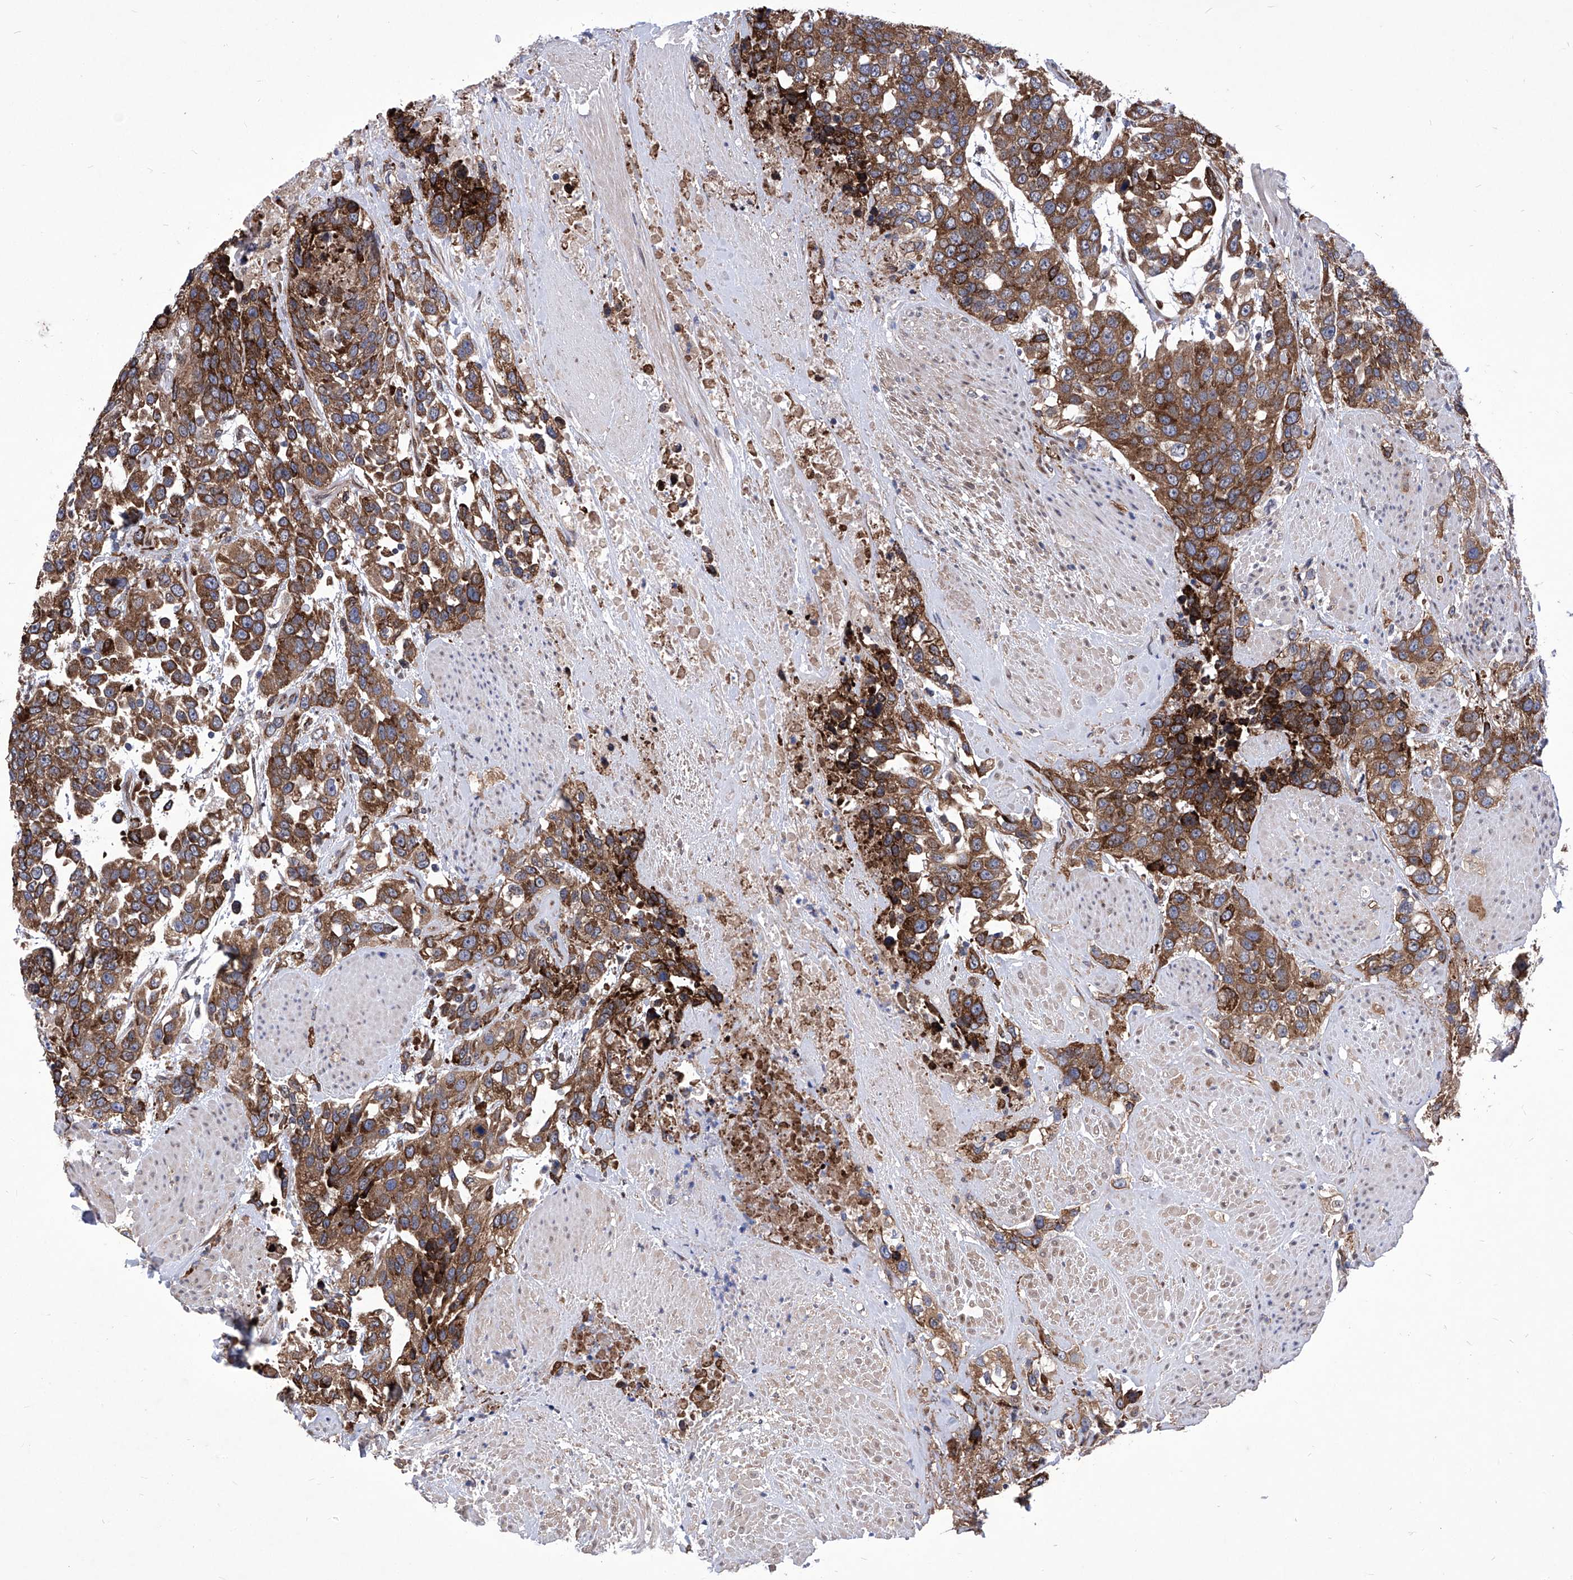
{"staining": {"intensity": "strong", "quantity": ">75%", "location": "cytoplasmic/membranous"}, "tissue": "urothelial cancer", "cell_type": "Tumor cells", "image_type": "cancer", "snomed": [{"axis": "morphology", "description": "Urothelial carcinoma, High grade"}, {"axis": "topography", "description": "Urinary bladder"}], "caption": "A high amount of strong cytoplasmic/membranous positivity is appreciated in about >75% of tumor cells in high-grade urothelial carcinoma tissue.", "gene": "KTI12", "patient": {"sex": "female", "age": 80}}